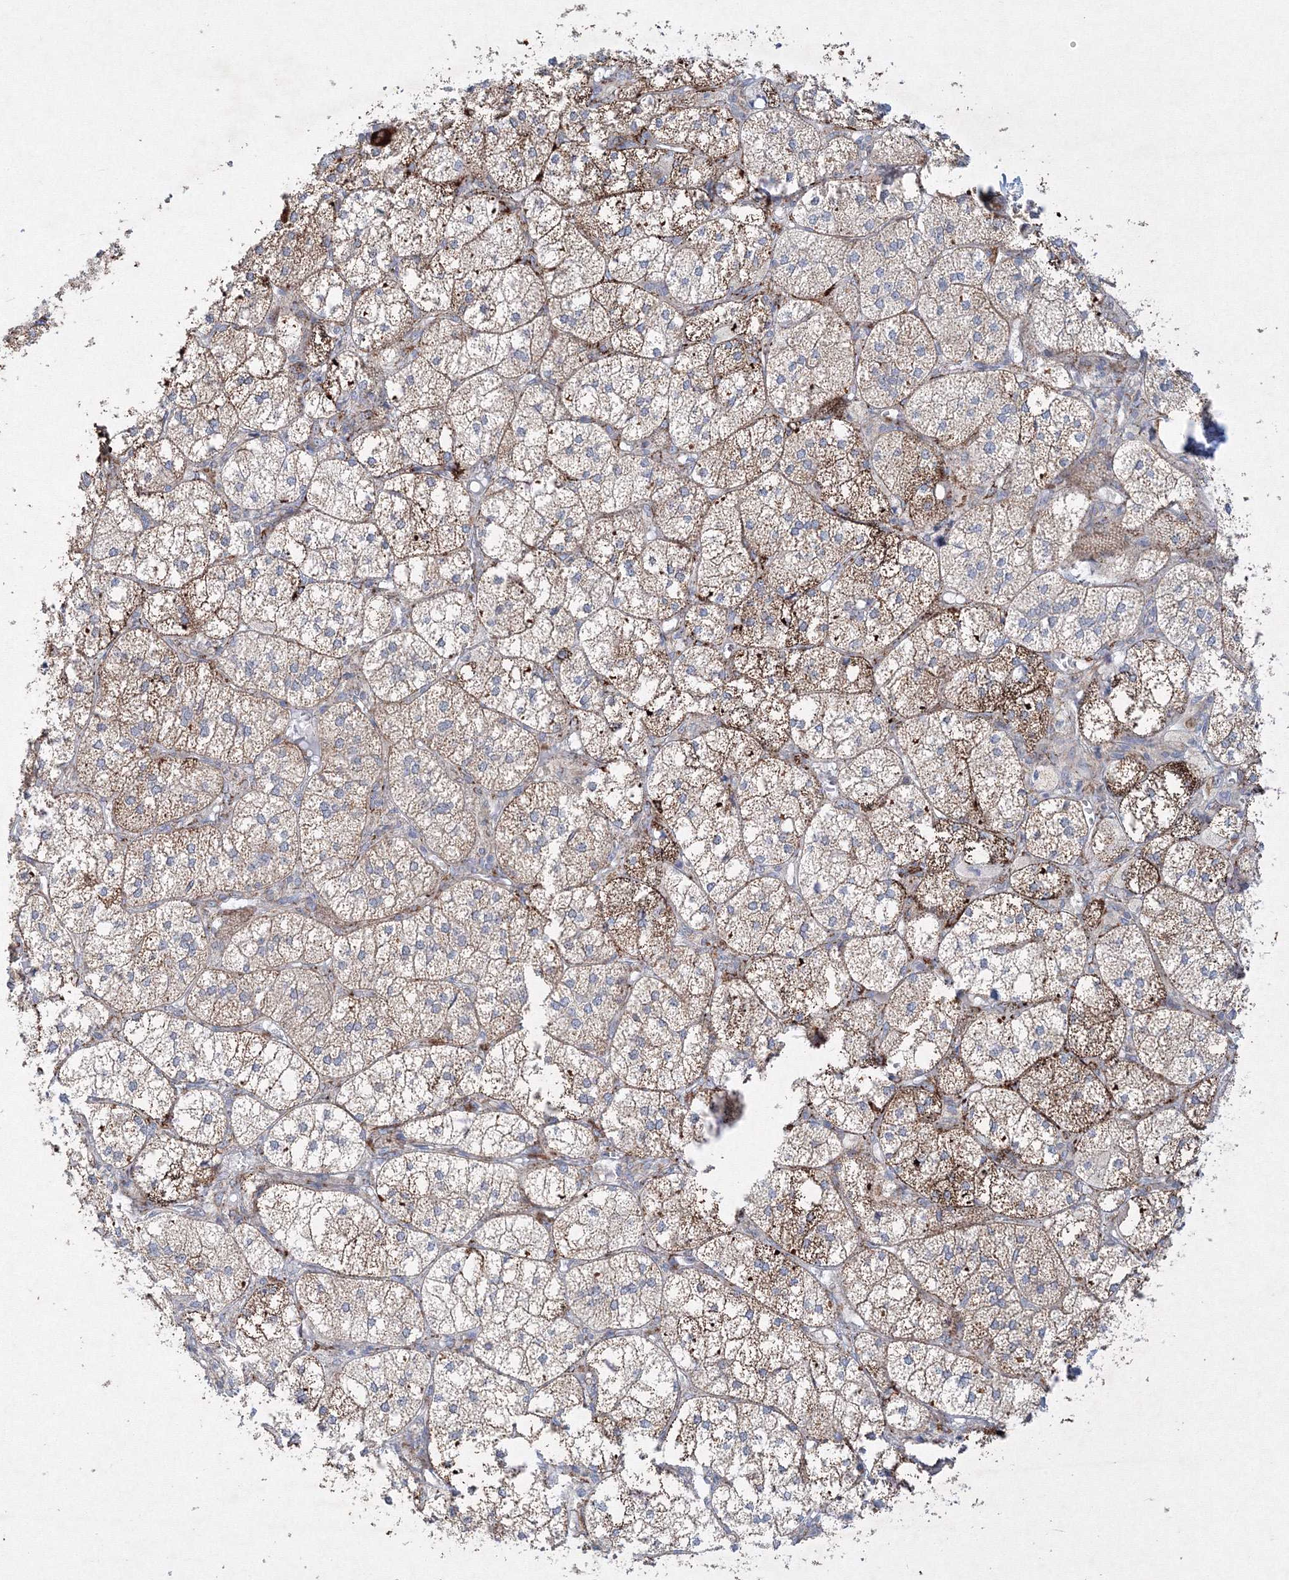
{"staining": {"intensity": "strong", "quantity": "<25%", "location": "cytoplasmic/membranous"}, "tissue": "adrenal gland", "cell_type": "Glandular cells", "image_type": "normal", "snomed": [{"axis": "morphology", "description": "Normal tissue, NOS"}, {"axis": "topography", "description": "Adrenal gland"}], "caption": "Immunohistochemistry (IHC) staining of normal adrenal gland, which exhibits medium levels of strong cytoplasmic/membranous positivity in approximately <25% of glandular cells indicating strong cytoplasmic/membranous protein staining. The staining was performed using DAB (brown) for protein detection and nuclei were counterstained in hematoxylin (blue).", "gene": "WDR49", "patient": {"sex": "female", "age": 61}}